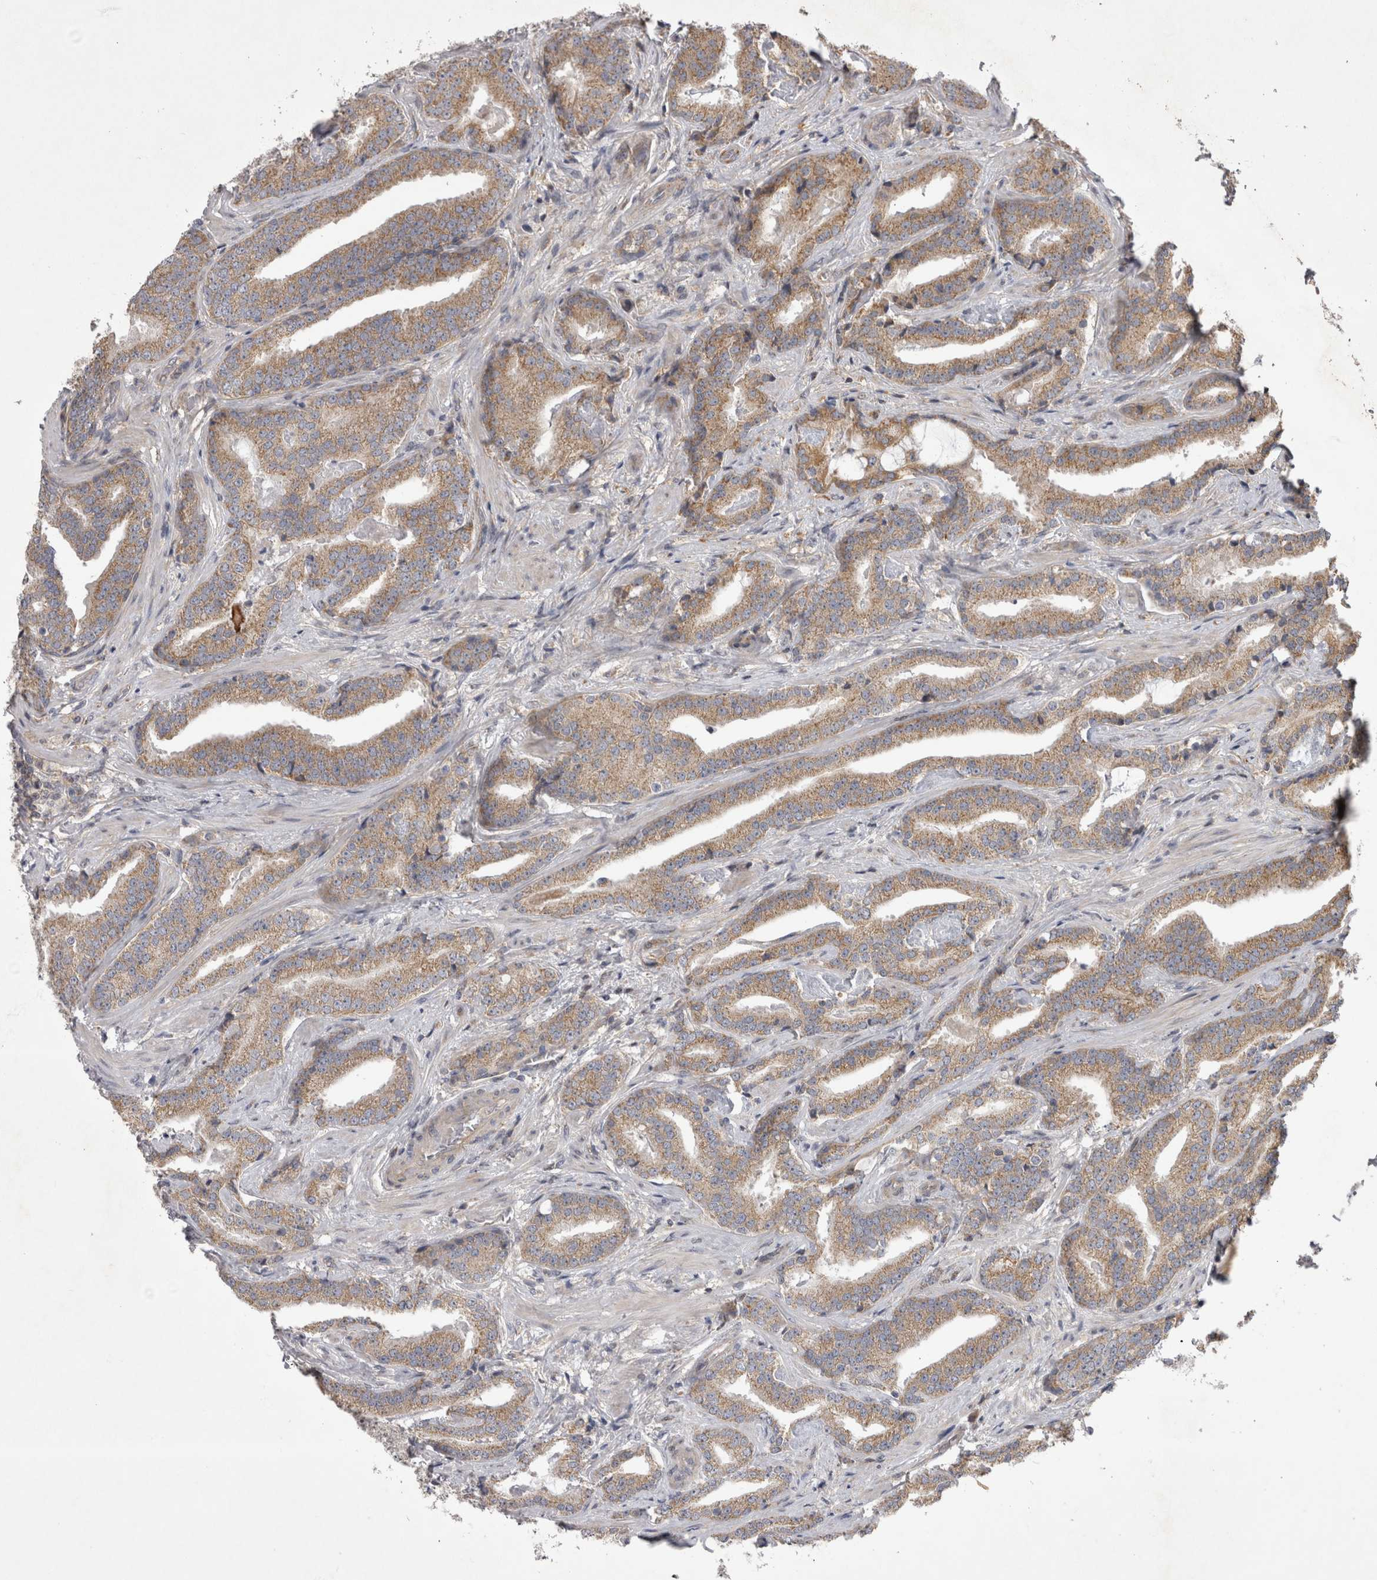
{"staining": {"intensity": "weak", "quantity": ">75%", "location": "cytoplasmic/membranous"}, "tissue": "prostate cancer", "cell_type": "Tumor cells", "image_type": "cancer", "snomed": [{"axis": "morphology", "description": "Adenocarcinoma, Low grade"}, {"axis": "topography", "description": "Prostate"}], "caption": "Low-grade adenocarcinoma (prostate) stained with a protein marker demonstrates weak staining in tumor cells.", "gene": "TSPOAP1", "patient": {"sex": "male", "age": 67}}